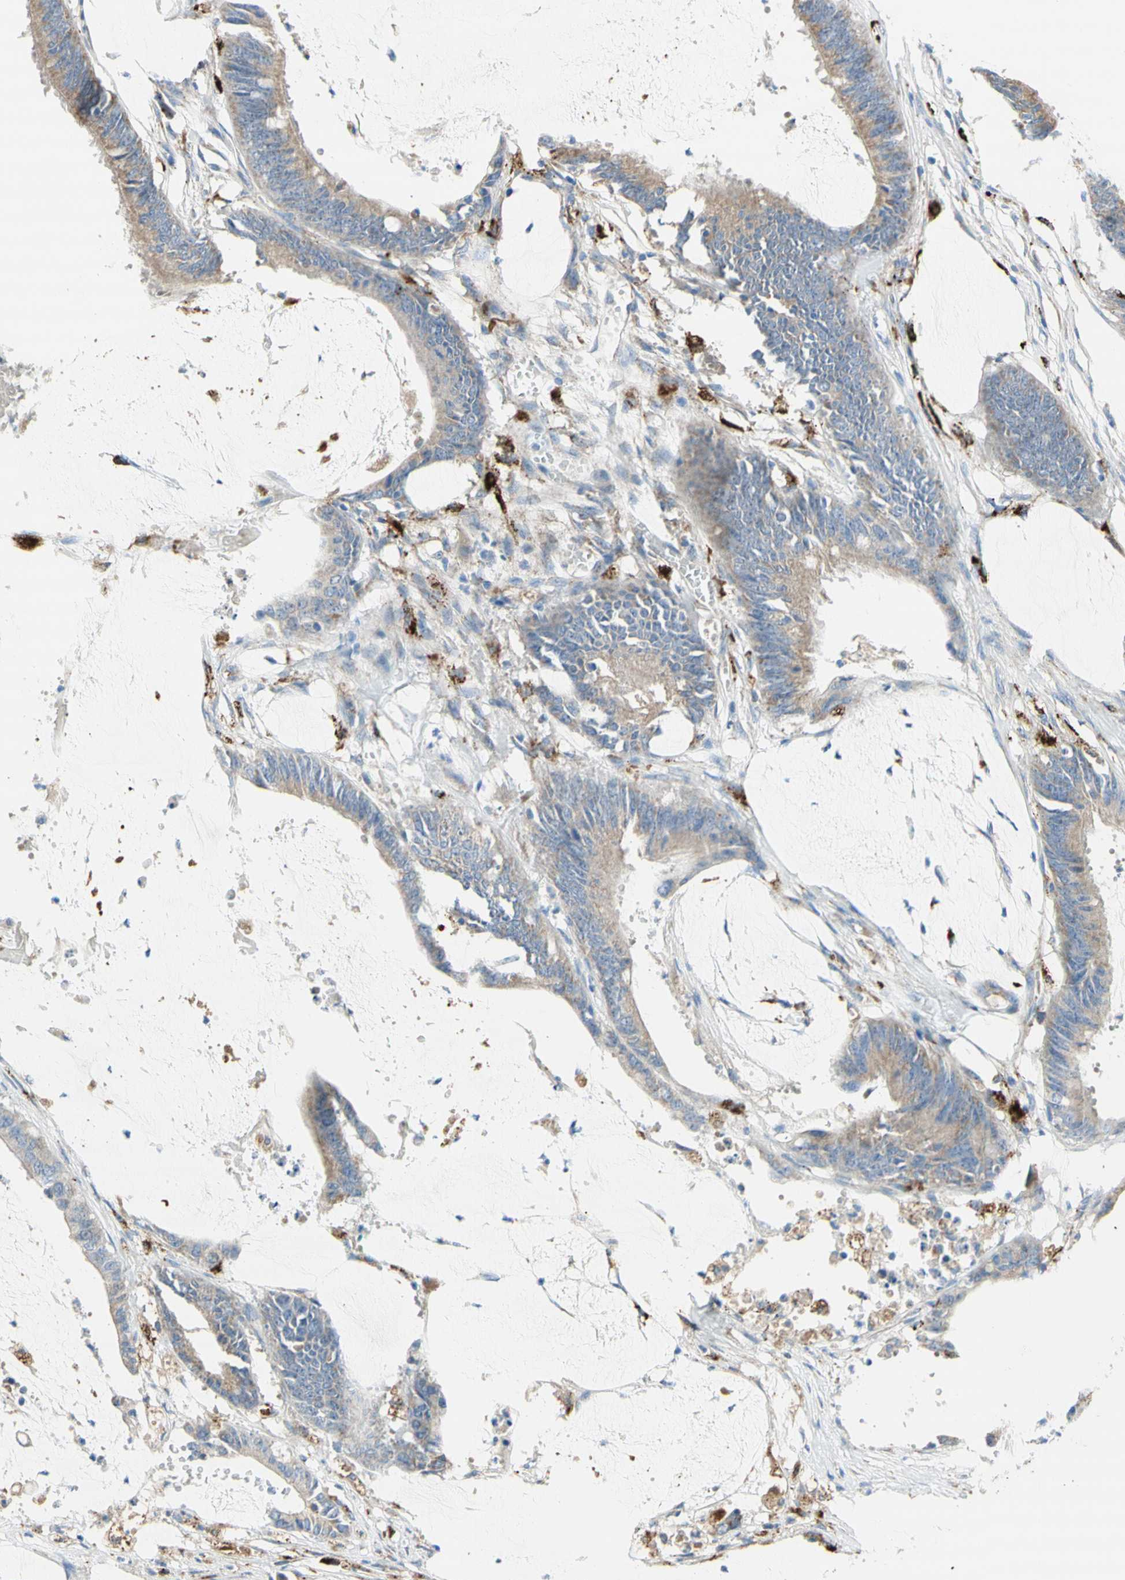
{"staining": {"intensity": "moderate", "quantity": ">75%", "location": "cytoplasmic/membranous"}, "tissue": "colorectal cancer", "cell_type": "Tumor cells", "image_type": "cancer", "snomed": [{"axis": "morphology", "description": "Adenocarcinoma, NOS"}, {"axis": "topography", "description": "Rectum"}], "caption": "A photomicrograph of adenocarcinoma (colorectal) stained for a protein displays moderate cytoplasmic/membranous brown staining in tumor cells.", "gene": "URB2", "patient": {"sex": "female", "age": 66}}